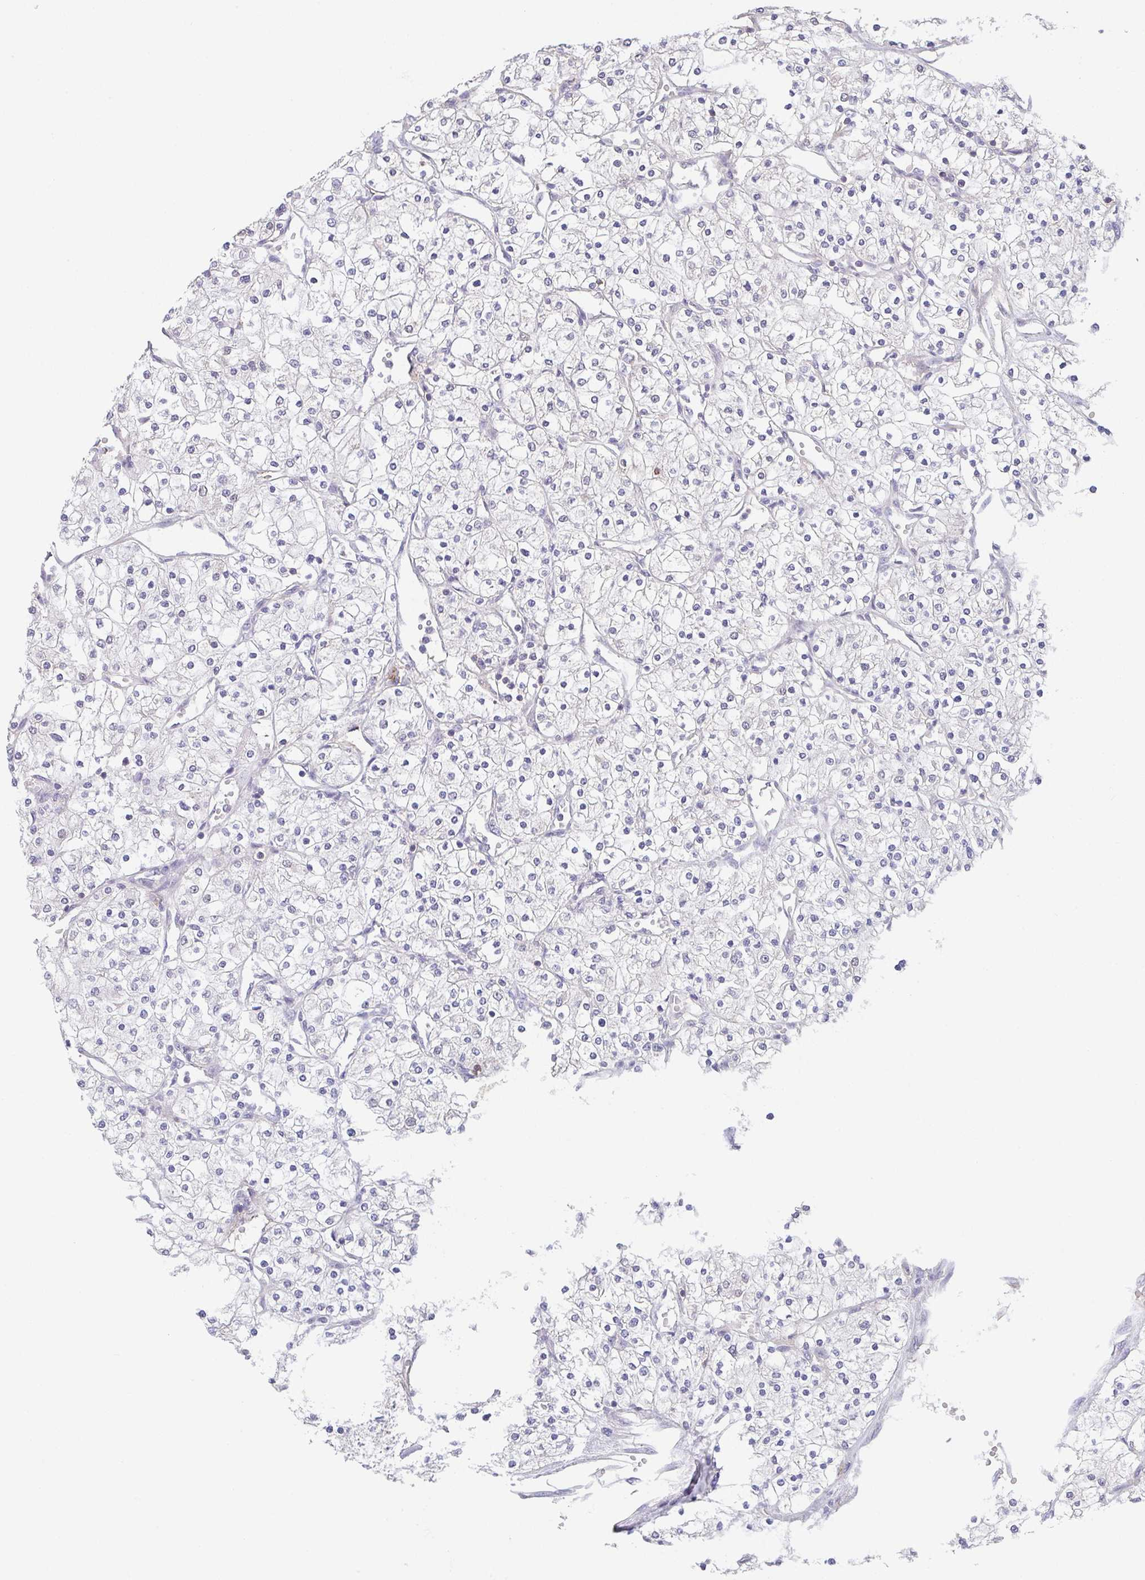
{"staining": {"intensity": "negative", "quantity": "none", "location": "none"}, "tissue": "renal cancer", "cell_type": "Tumor cells", "image_type": "cancer", "snomed": [{"axis": "morphology", "description": "Adenocarcinoma, NOS"}, {"axis": "topography", "description": "Kidney"}], "caption": "Human renal cancer stained for a protein using IHC reveals no expression in tumor cells.", "gene": "DBN1", "patient": {"sex": "male", "age": 80}}